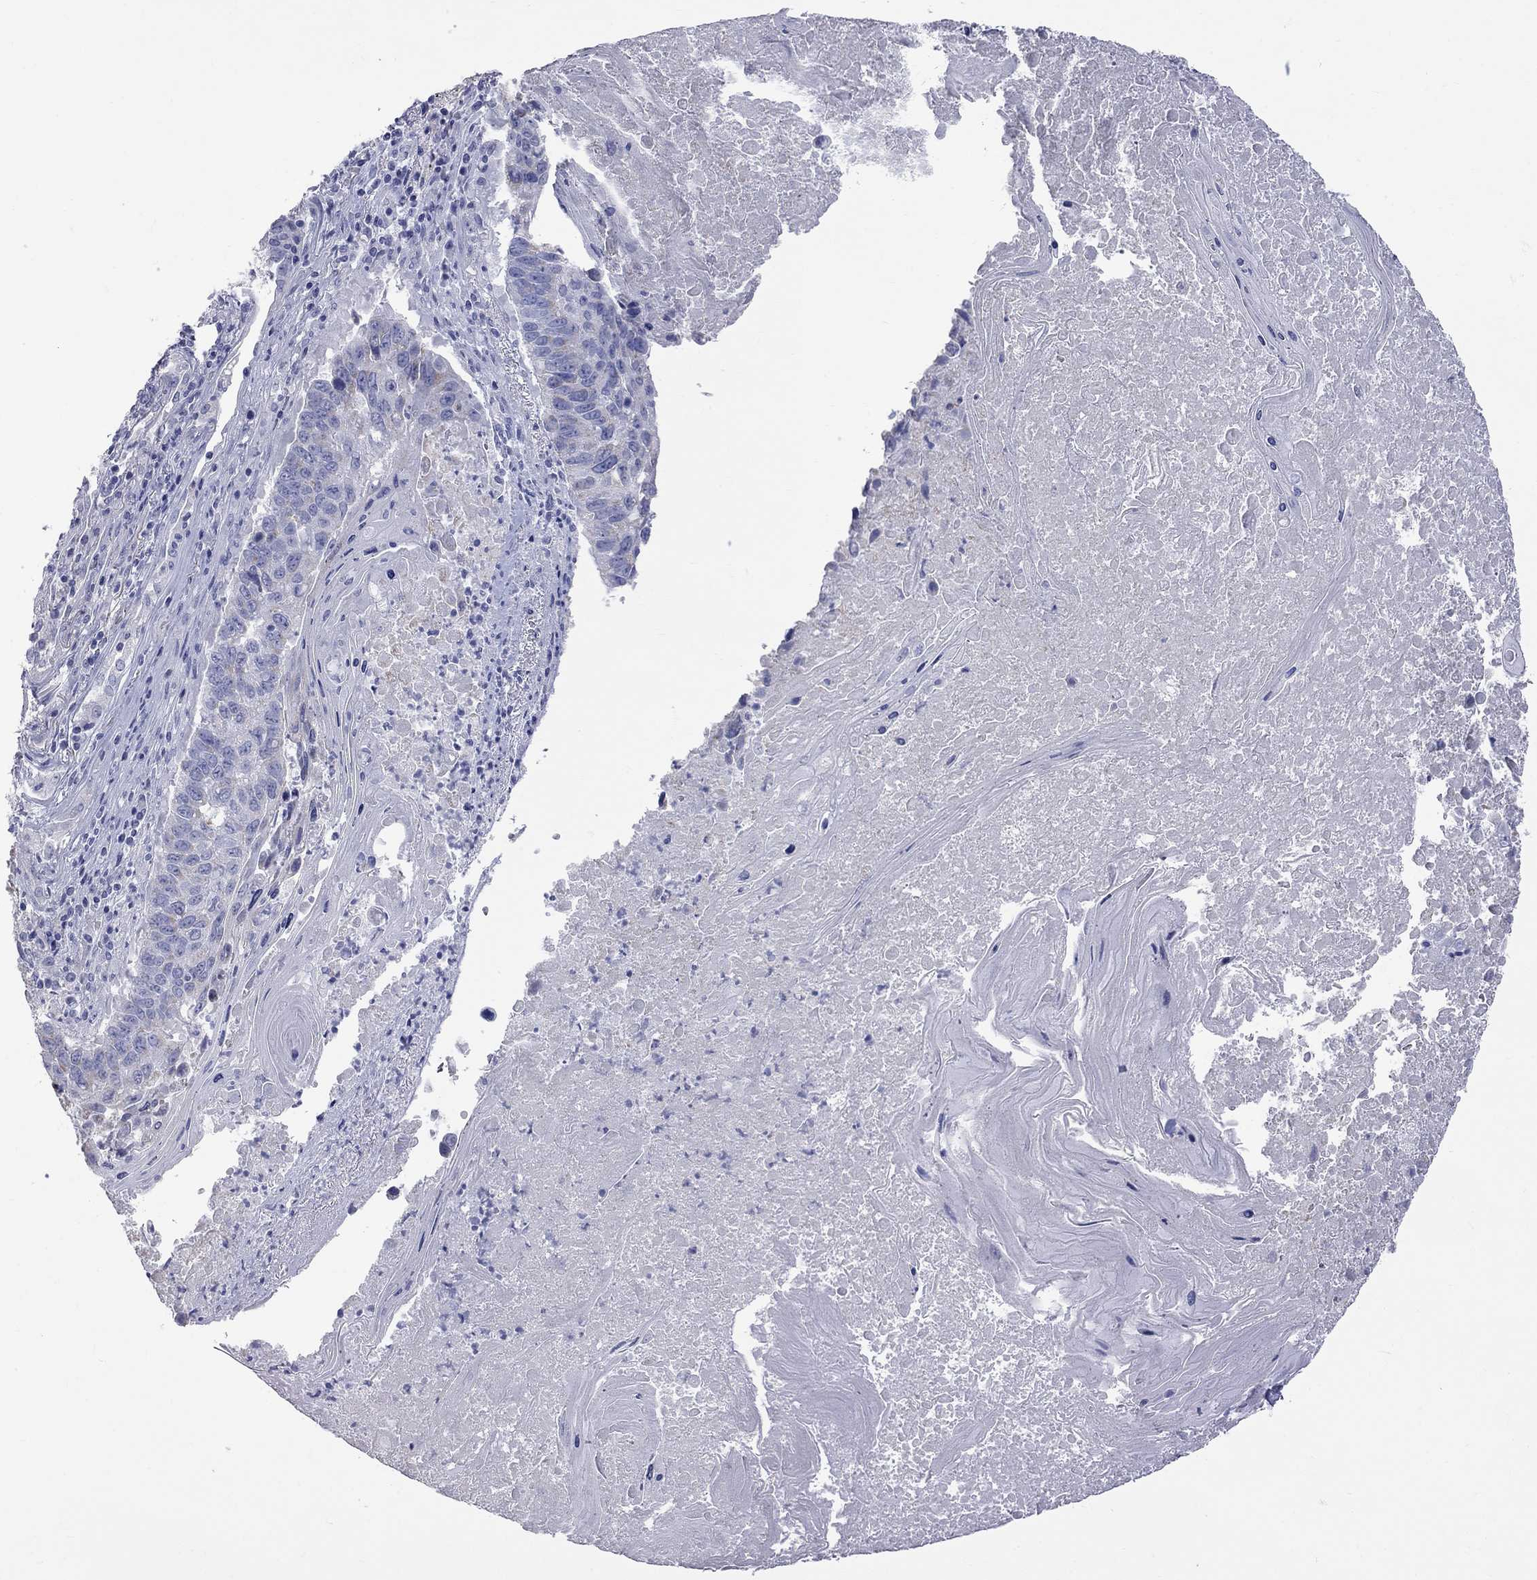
{"staining": {"intensity": "negative", "quantity": "none", "location": "none"}, "tissue": "lung cancer", "cell_type": "Tumor cells", "image_type": "cancer", "snomed": [{"axis": "morphology", "description": "Squamous cell carcinoma, NOS"}, {"axis": "topography", "description": "Lung"}], "caption": "Lung cancer stained for a protein using immunohistochemistry (IHC) reveals no positivity tumor cells.", "gene": "KCND2", "patient": {"sex": "male", "age": 73}}